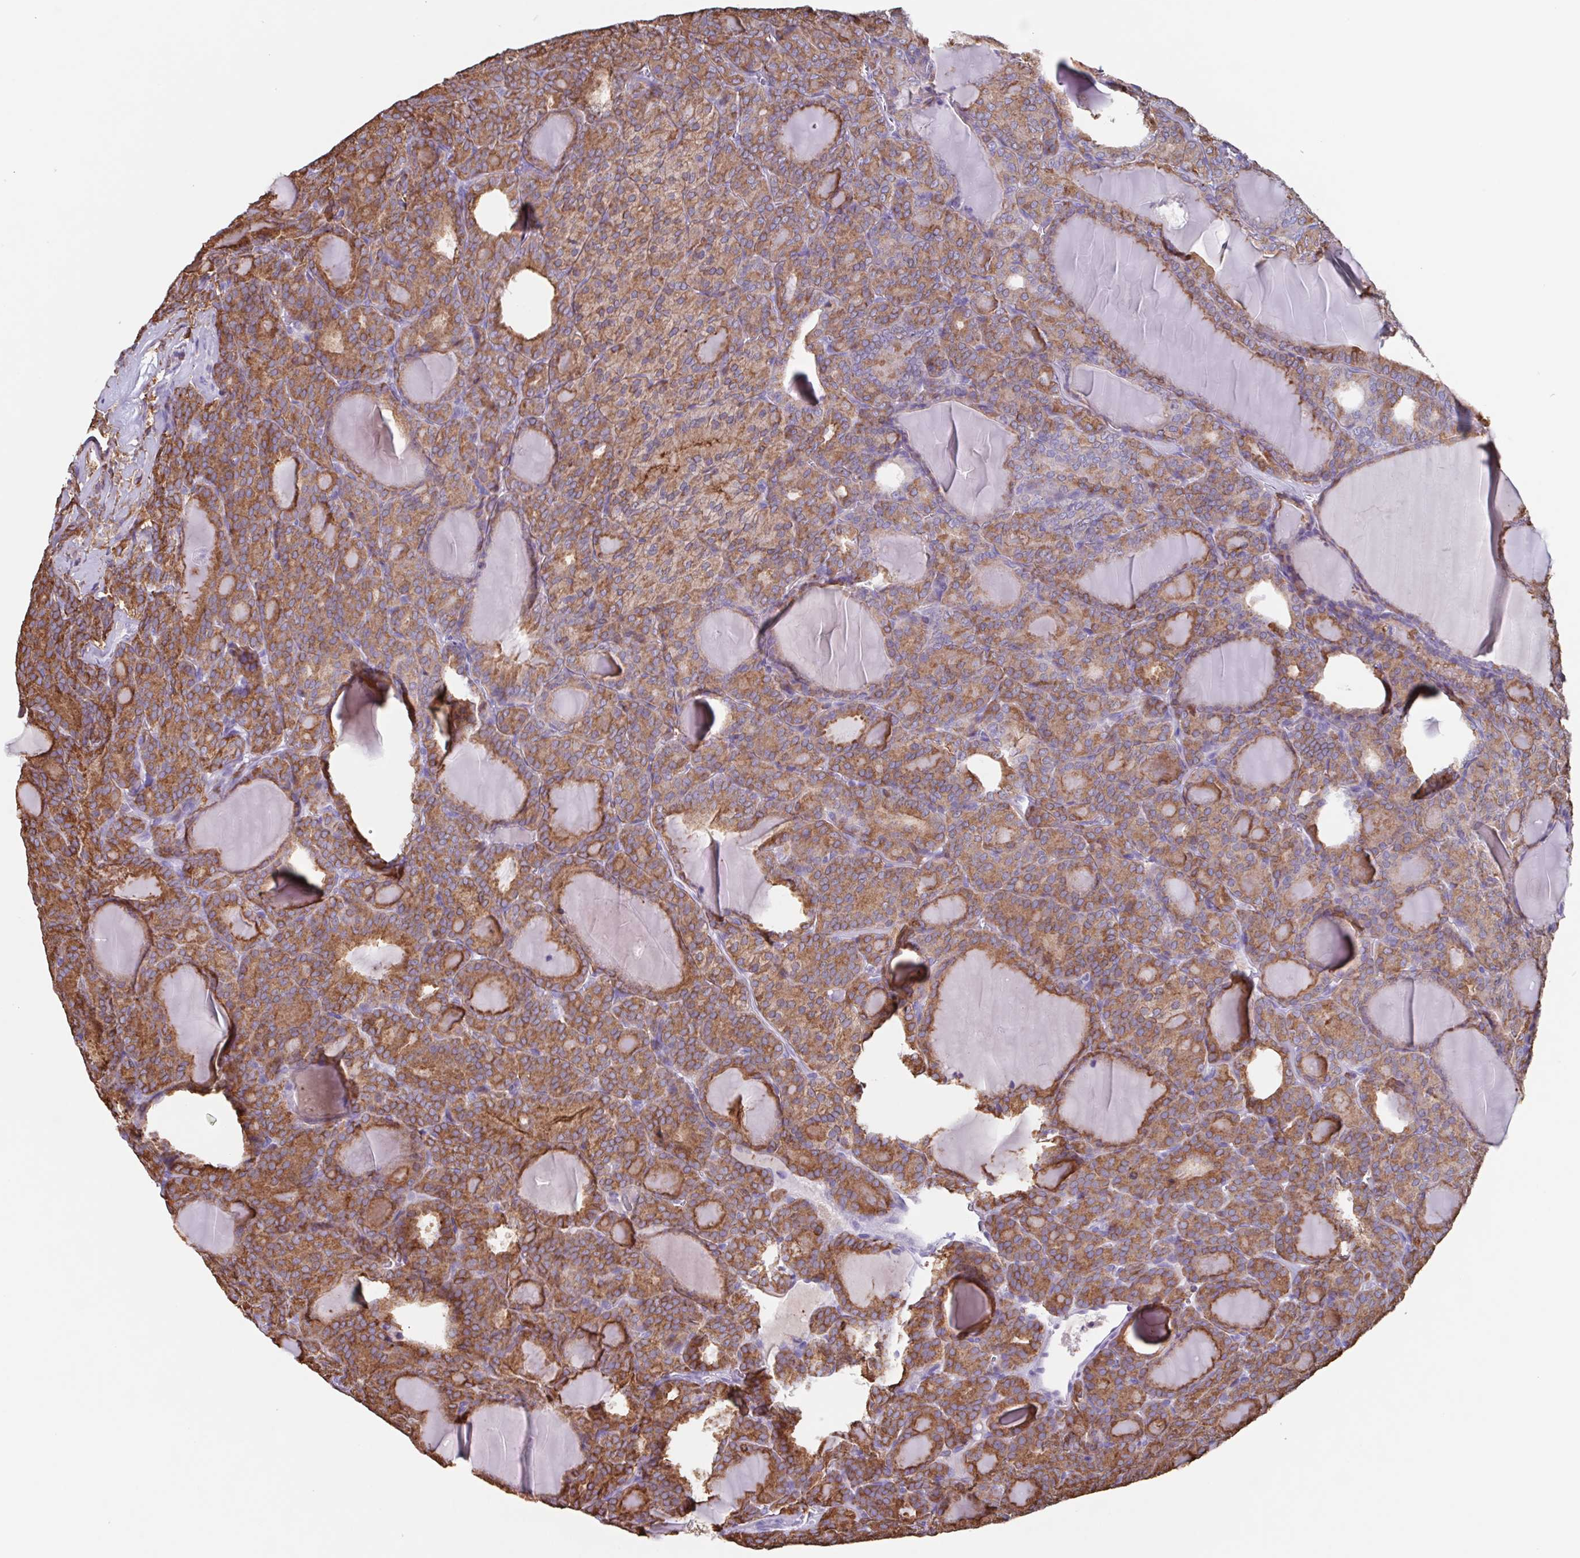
{"staining": {"intensity": "strong", "quantity": ">75%", "location": "cytoplasmic/membranous"}, "tissue": "thyroid cancer", "cell_type": "Tumor cells", "image_type": "cancer", "snomed": [{"axis": "morphology", "description": "Follicular adenoma carcinoma, NOS"}, {"axis": "topography", "description": "Thyroid gland"}], "caption": "High-magnification brightfield microscopy of thyroid cancer stained with DAB (3,3'-diaminobenzidine) (brown) and counterstained with hematoxylin (blue). tumor cells exhibit strong cytoplasmic/membranous staining is seen in approximately>75% of cells. Nuclei are stained in blue.", "gene": "TPD52", "patient": {"sex": "male", "age": 74}}